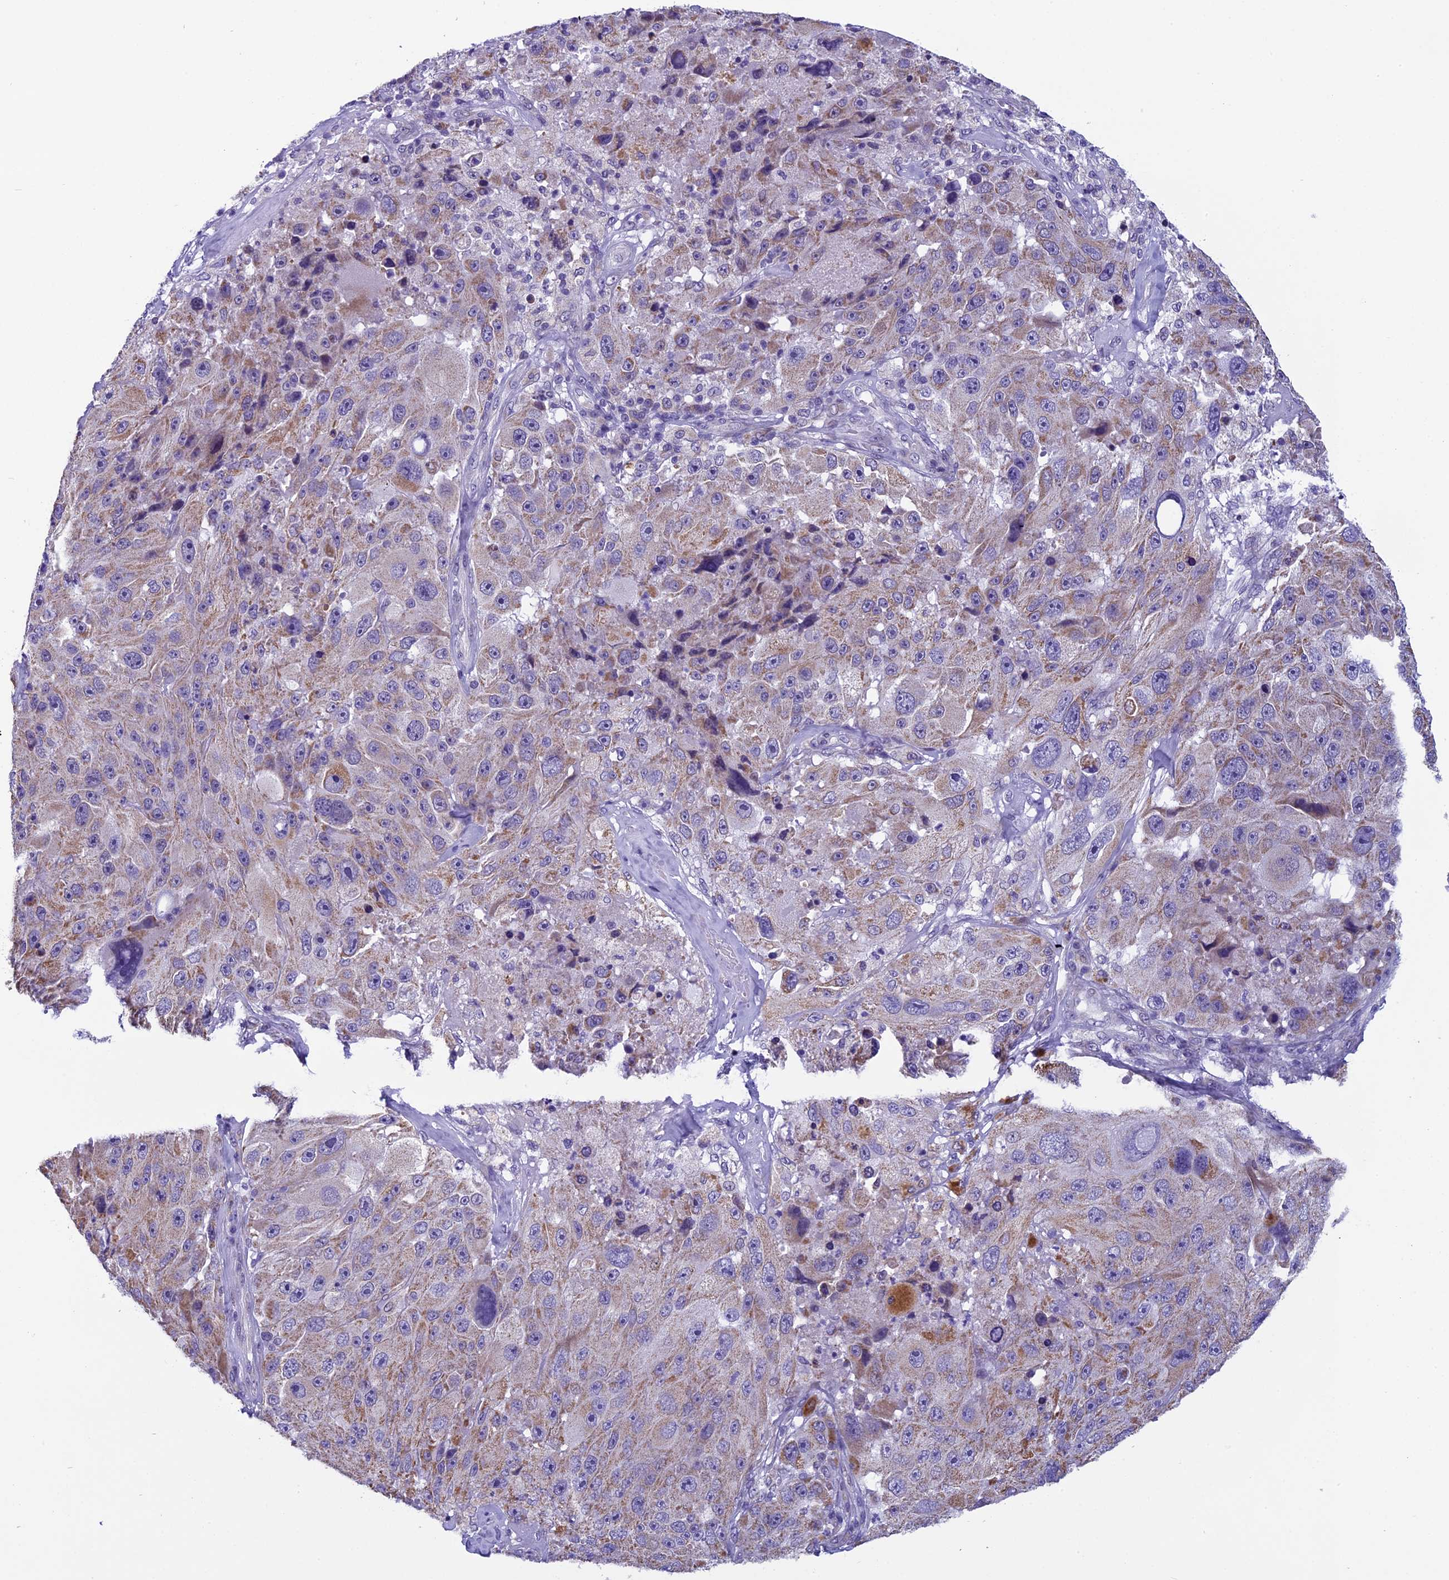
{"staining": {"intensity": "moderate", "quantity": "25%-75%", "location": "cytoplasmic/membranous"}, "tissue": "melanoma", "cell_type": "Tumor cells", "image_type": "cancer", "snomed": [{"axis": "morphology", "description": "Malignant melanoma, Metastatic site"}, {"axis": "topography", "description": "Lymph node"}], "caption": "A photomicrograph of malignant melanoma (metastatic site) stained for a protein displays moderate cytoplasmic/membranous brown staining in tumor cells.", "gene": "ZNF317", "patient": {"sex": "male", "age": 62}}